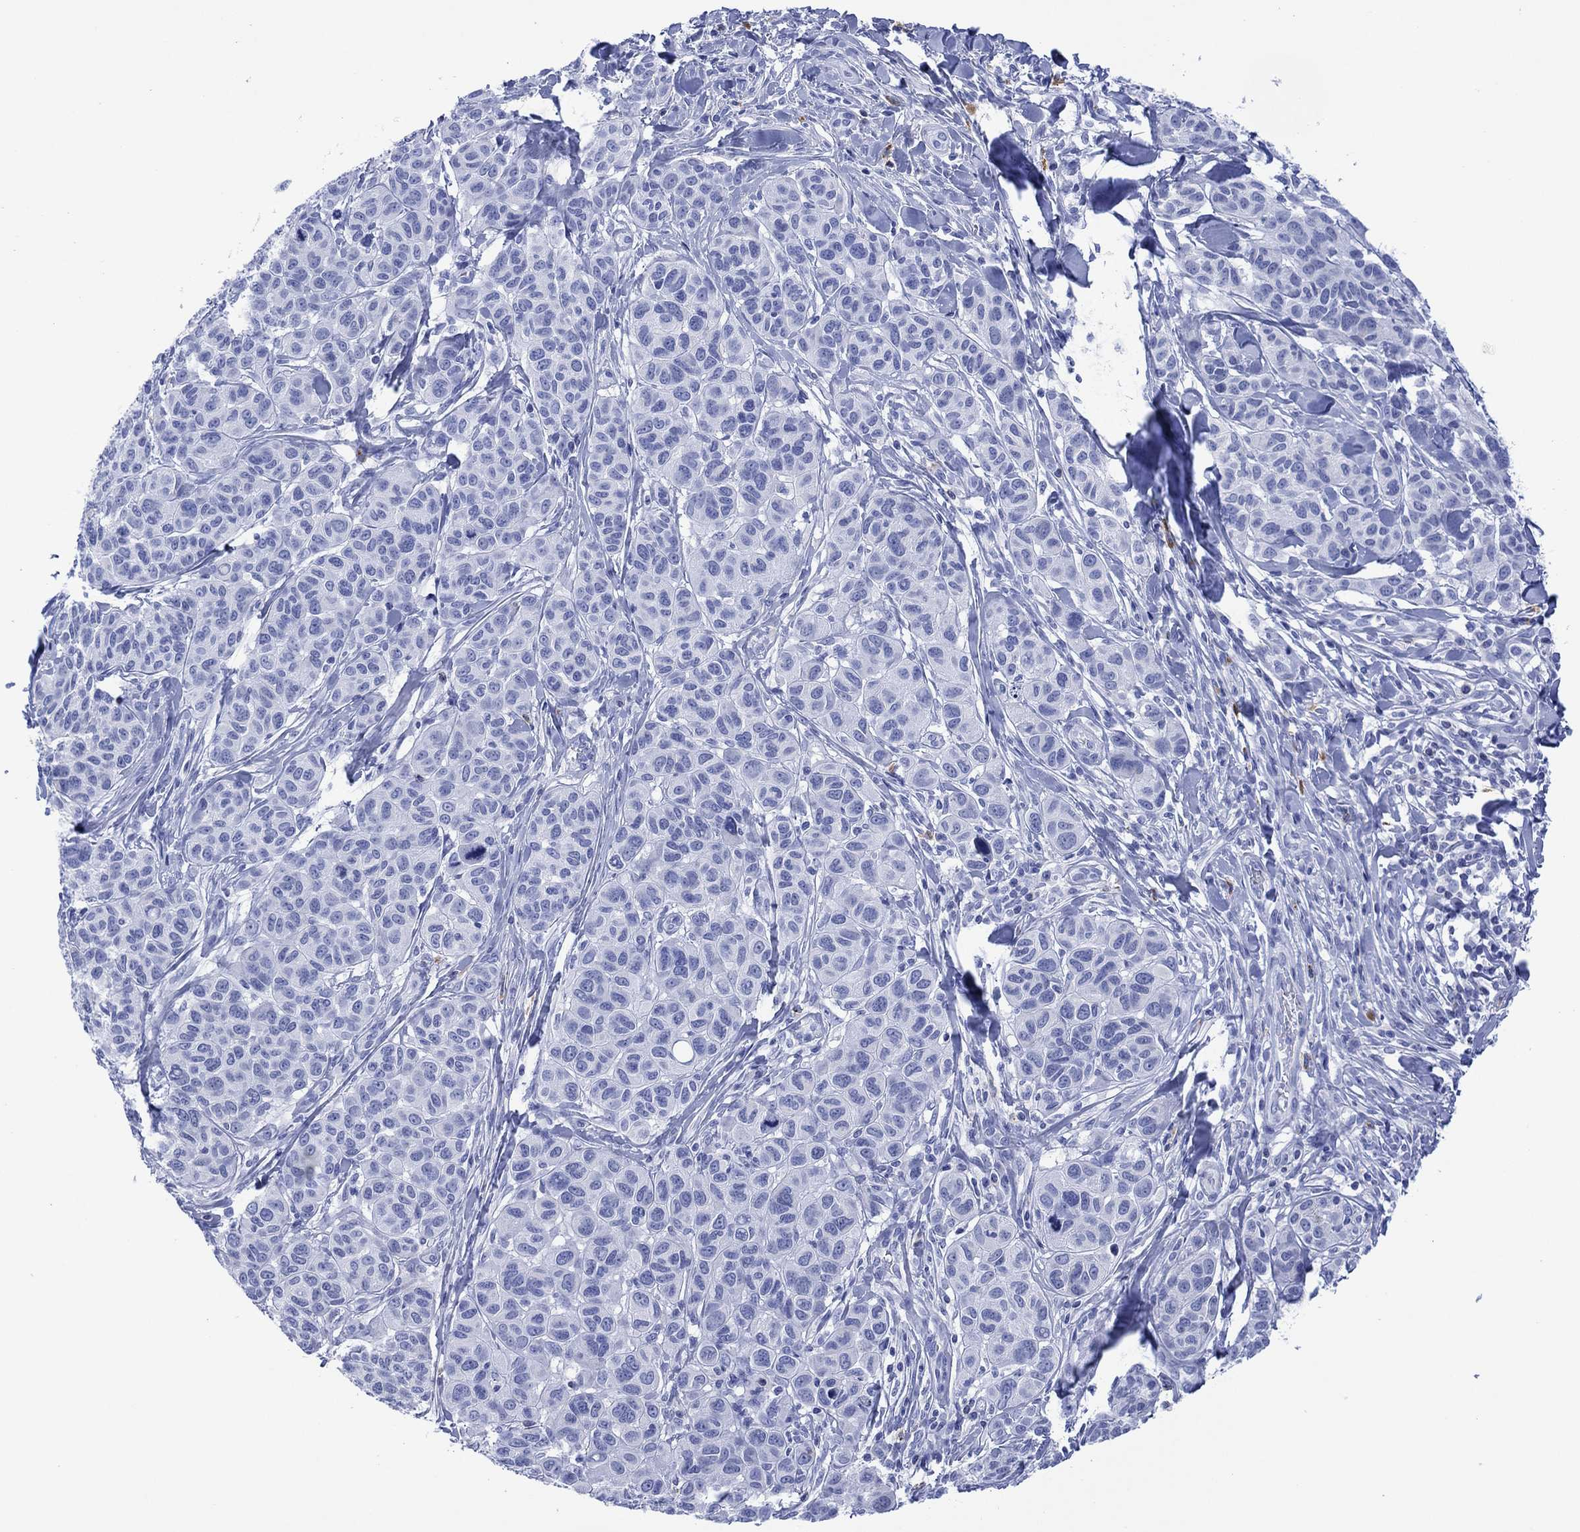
{"staining": {"intensity": "negative", "quantity": "none", "location": "none"}, "tissue": "melanoma", "cell_type": "Tumor cells", "image_type": "cancer", "snomed": [{"axis": "morphology", "description": "Malignant melanoma, NOS"}, {"axis": "topography", "description": "Skin"}], "caption": "DAB (3,3'-diaminobenzidine) immunohistochemical staining of malignant melanoma reveals no significant positivity in tumor cells.", "gene": "DPP4", "patient": {"sex": "male", "age": 79}}